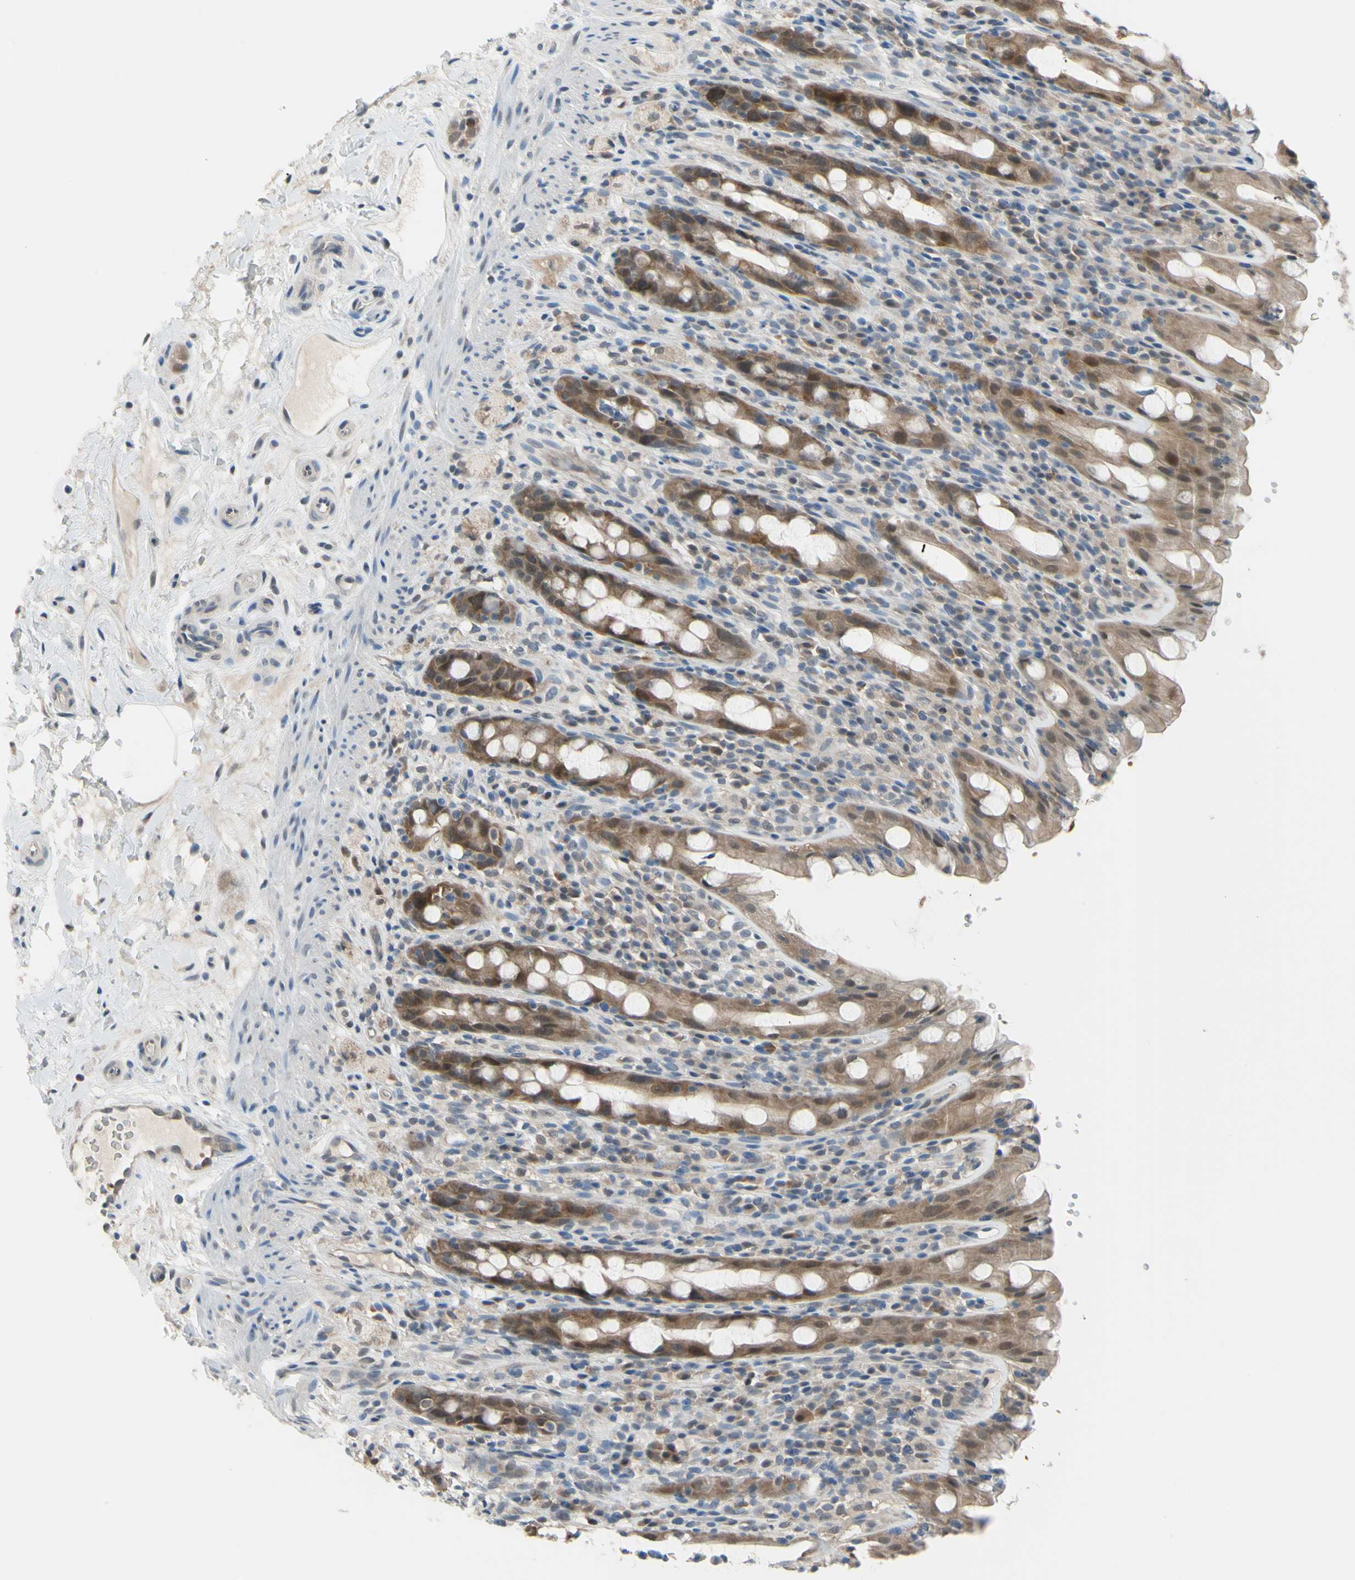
{"staining": {"intensity": "weak", "quantity": ">75%", "location": "cytoplasmic/membranous"}, "tissue": "rectum", "cell_type": "Glandular cells", "image_type": "normal", "snomed": [{"axis": "morphology", "description": "Normal tissue, NOS"}, {"axis": "topography", "description": "Rectum"}], "caption": "Rectum stained with DAB immunohistochemistry demonstrates low levels of weak cytoplasmic/membranous positivity in approximately >75% of glandular cells. The protein of interest is stained brown, and the nuclei are stained in blue (DAB (3,3'-diaminobenzidine) IHC with brightfield microscopy, high magnification).", "gene": "HSPA4", "patient": {"sex": "male", "age": 44}}